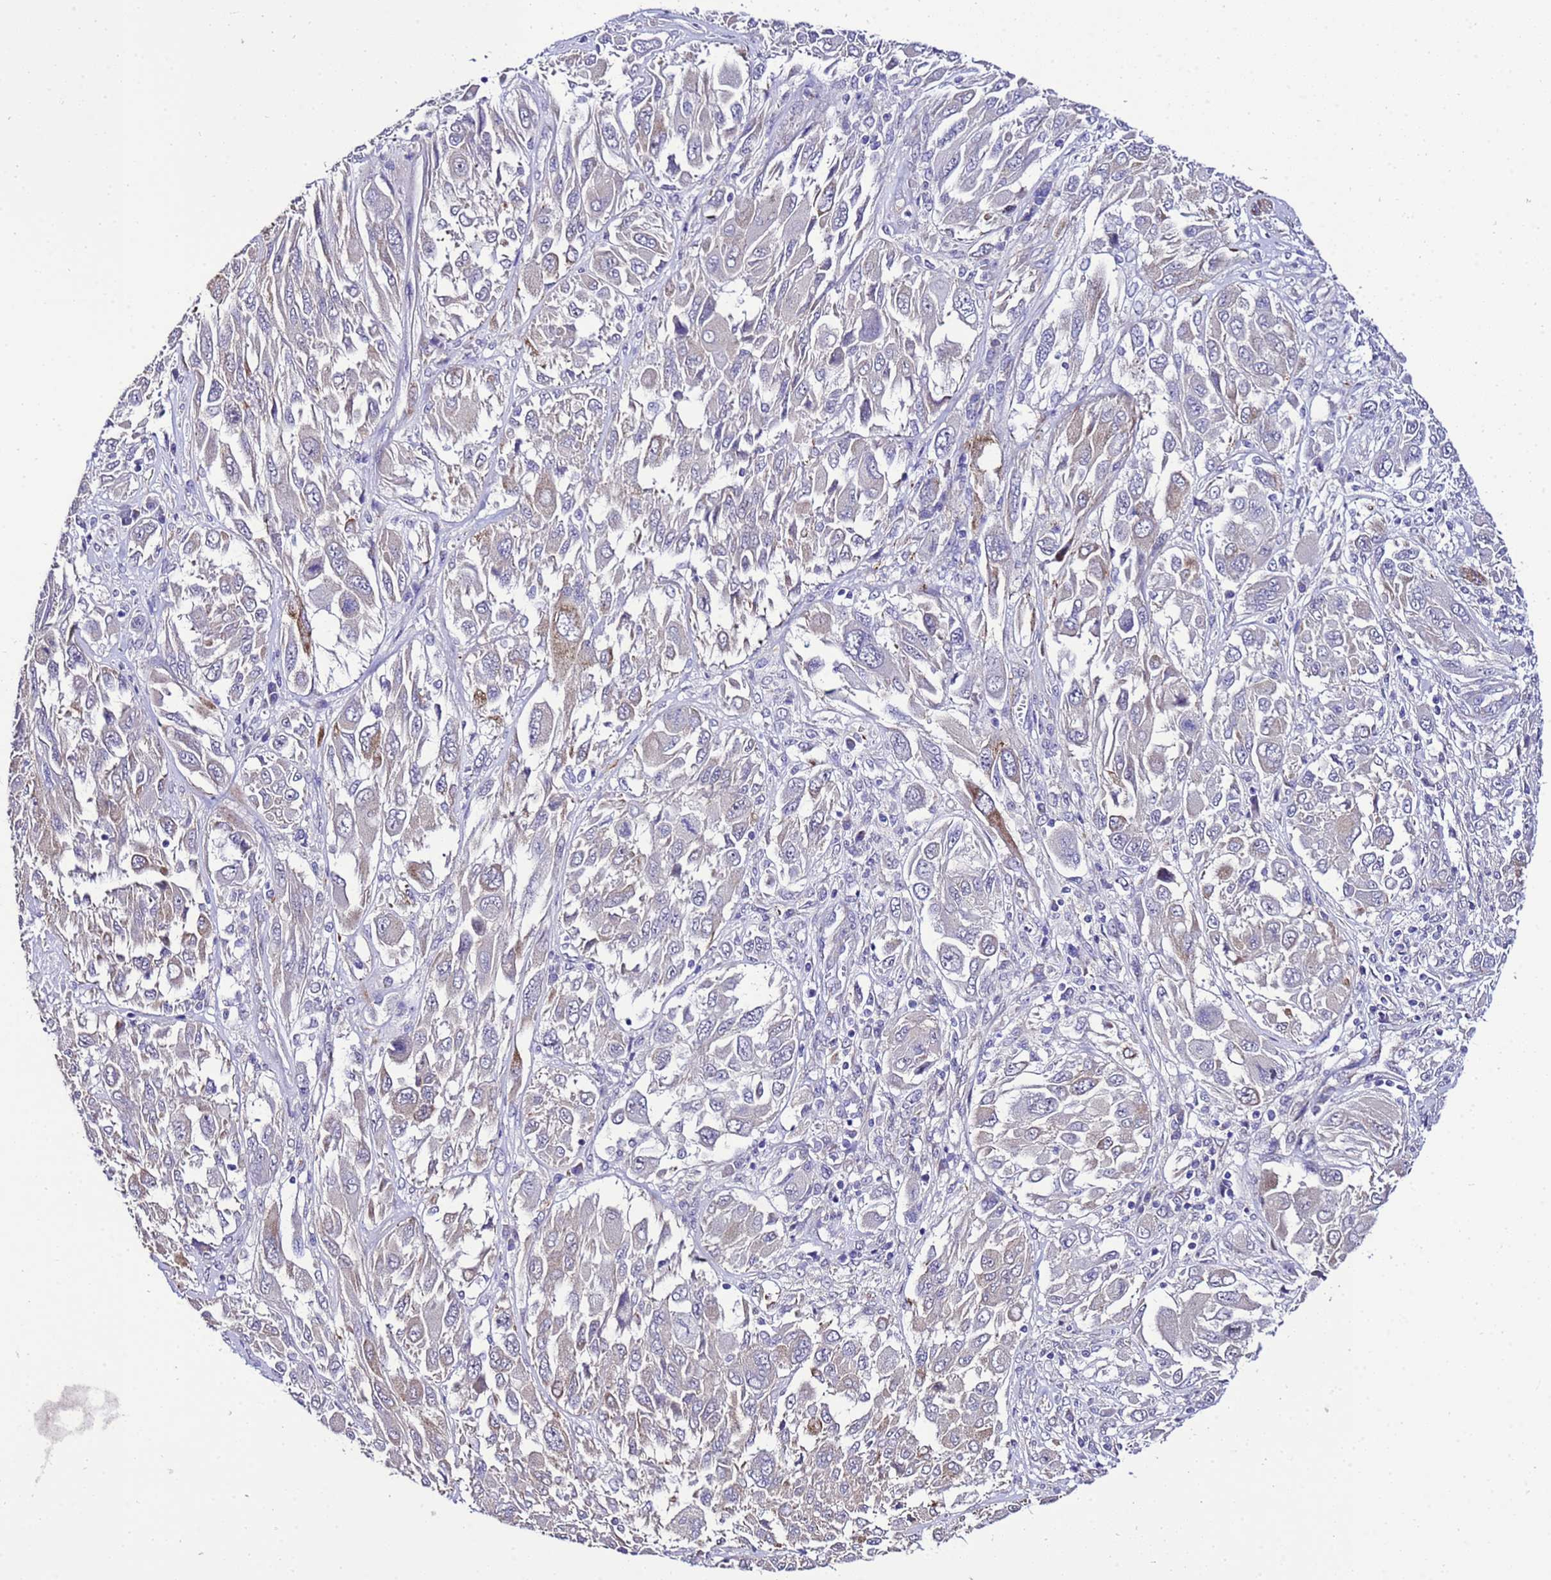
{"staining": {"intensity": "negative", "quantity": "none", "location": "none"}, "tissue": "melanoma", "cell_type": "Tumor cells", "image_type": "cancer", "snomed": [{"axis": "morphology", "description": "Malignant melanoma, NOS"}, {"axis": "topography", "description": "Skin"}], "caption": "Immunohistochemistry (IHC) photomicrograph of melanoma stained for a protein (brown), which exhibits no expression in tumor cells. The staining is performed using DAB (3,3'-diaminobenzidine) brown chromogen with nuclei counter-stained in using hematoxylin.", "gene": "GZF1", "patient": {"sex": "female", "age": 91}}